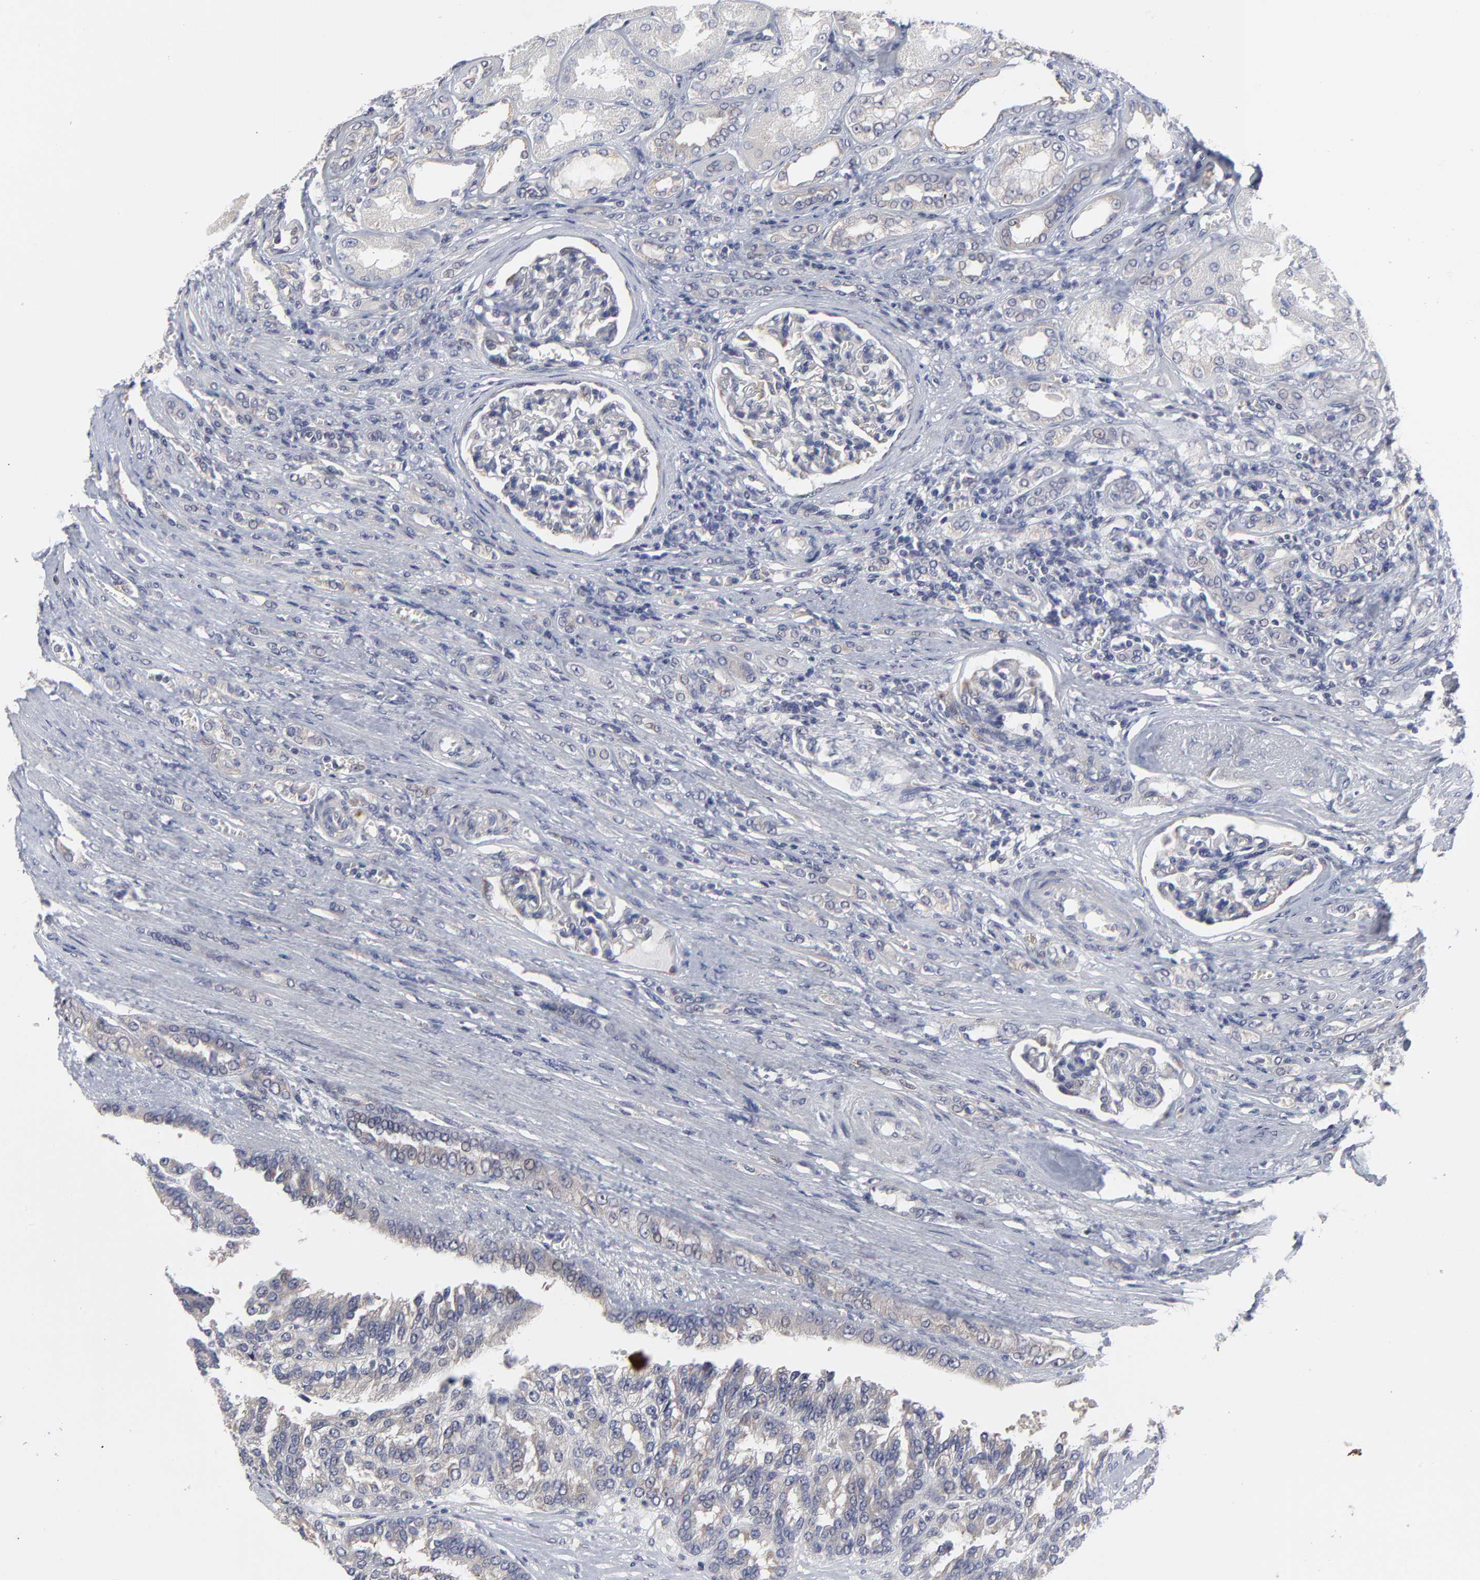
{"staining": {"intensity": "negative", "quantity": "none", "location": "none"}, "tissue": "renal cancer", "cell_type": "Tumor cells", "image_type": "cancer", "snomed": [{"axis": "morphology", "description": "Adenocarcinoma, NOS"}, {"axis": "topography", "description": "Kidney"}], "caption": "A high-resolution photomicrograph shows immunohistochemistry staining of renal cancer (adenocarcinoma), which demonstrates no significant expression in tumor cells.", "gene": "MAGEA10", "patient": {"sex": "male", "age": 46}}